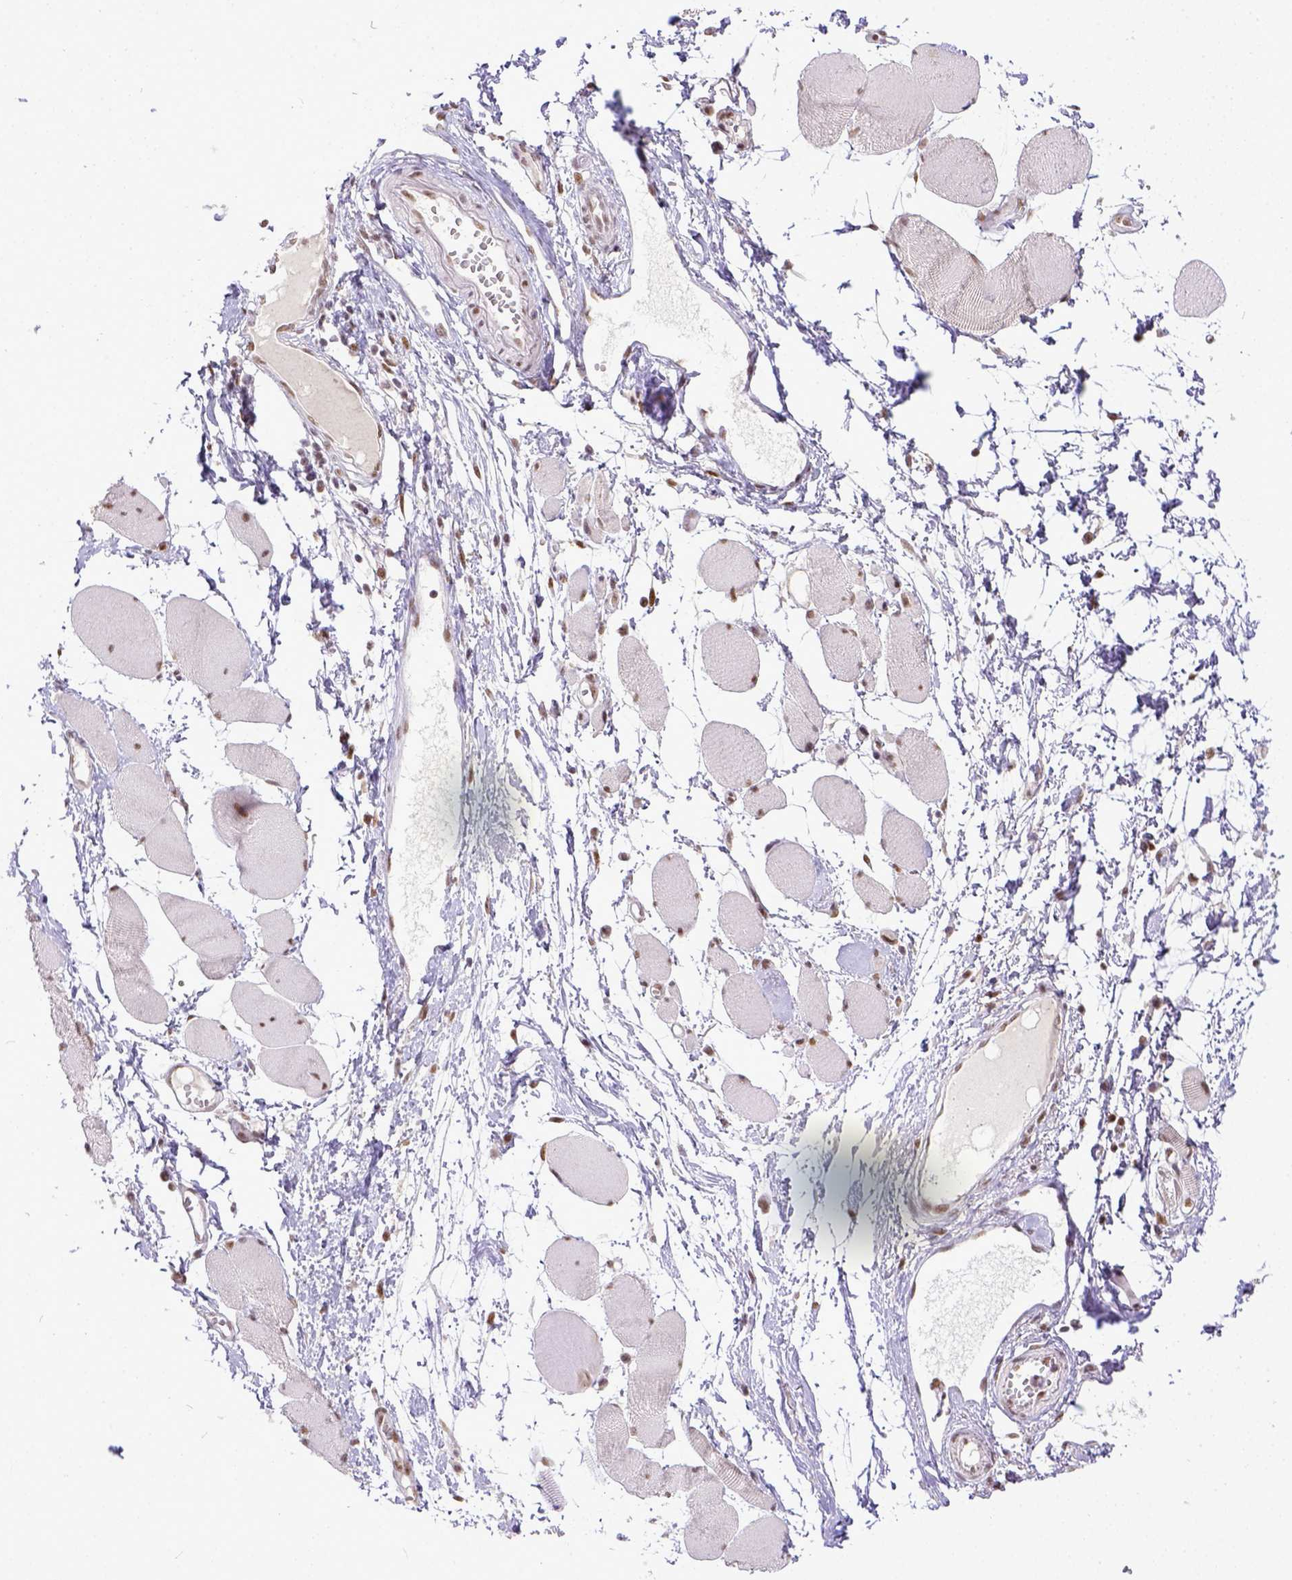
{"staining": {"intensity": "moderate", "quantity": ">75%", "location": "nuclear"}, "tissue": "skeletal muscle", "cell_type": "Myocytes", "image_type": "normal", "snomed": [{"axis": "morphology", "description": "Normal tissue, NOS"}, {"axis": "topography", "description": "Skeletal muscle"}], "caption": "Benign skeletal muscle demonstrates moderate nuclear expression in approximately >75% of myocytes, visualized by immunohistochemistry. (DAB (3,3'-diaminobenzidine) IHC, brown staining for protein, blue staining for nuclei).", "gene": "ERCC1", "patient": {"sex": "female", "age": 75}}